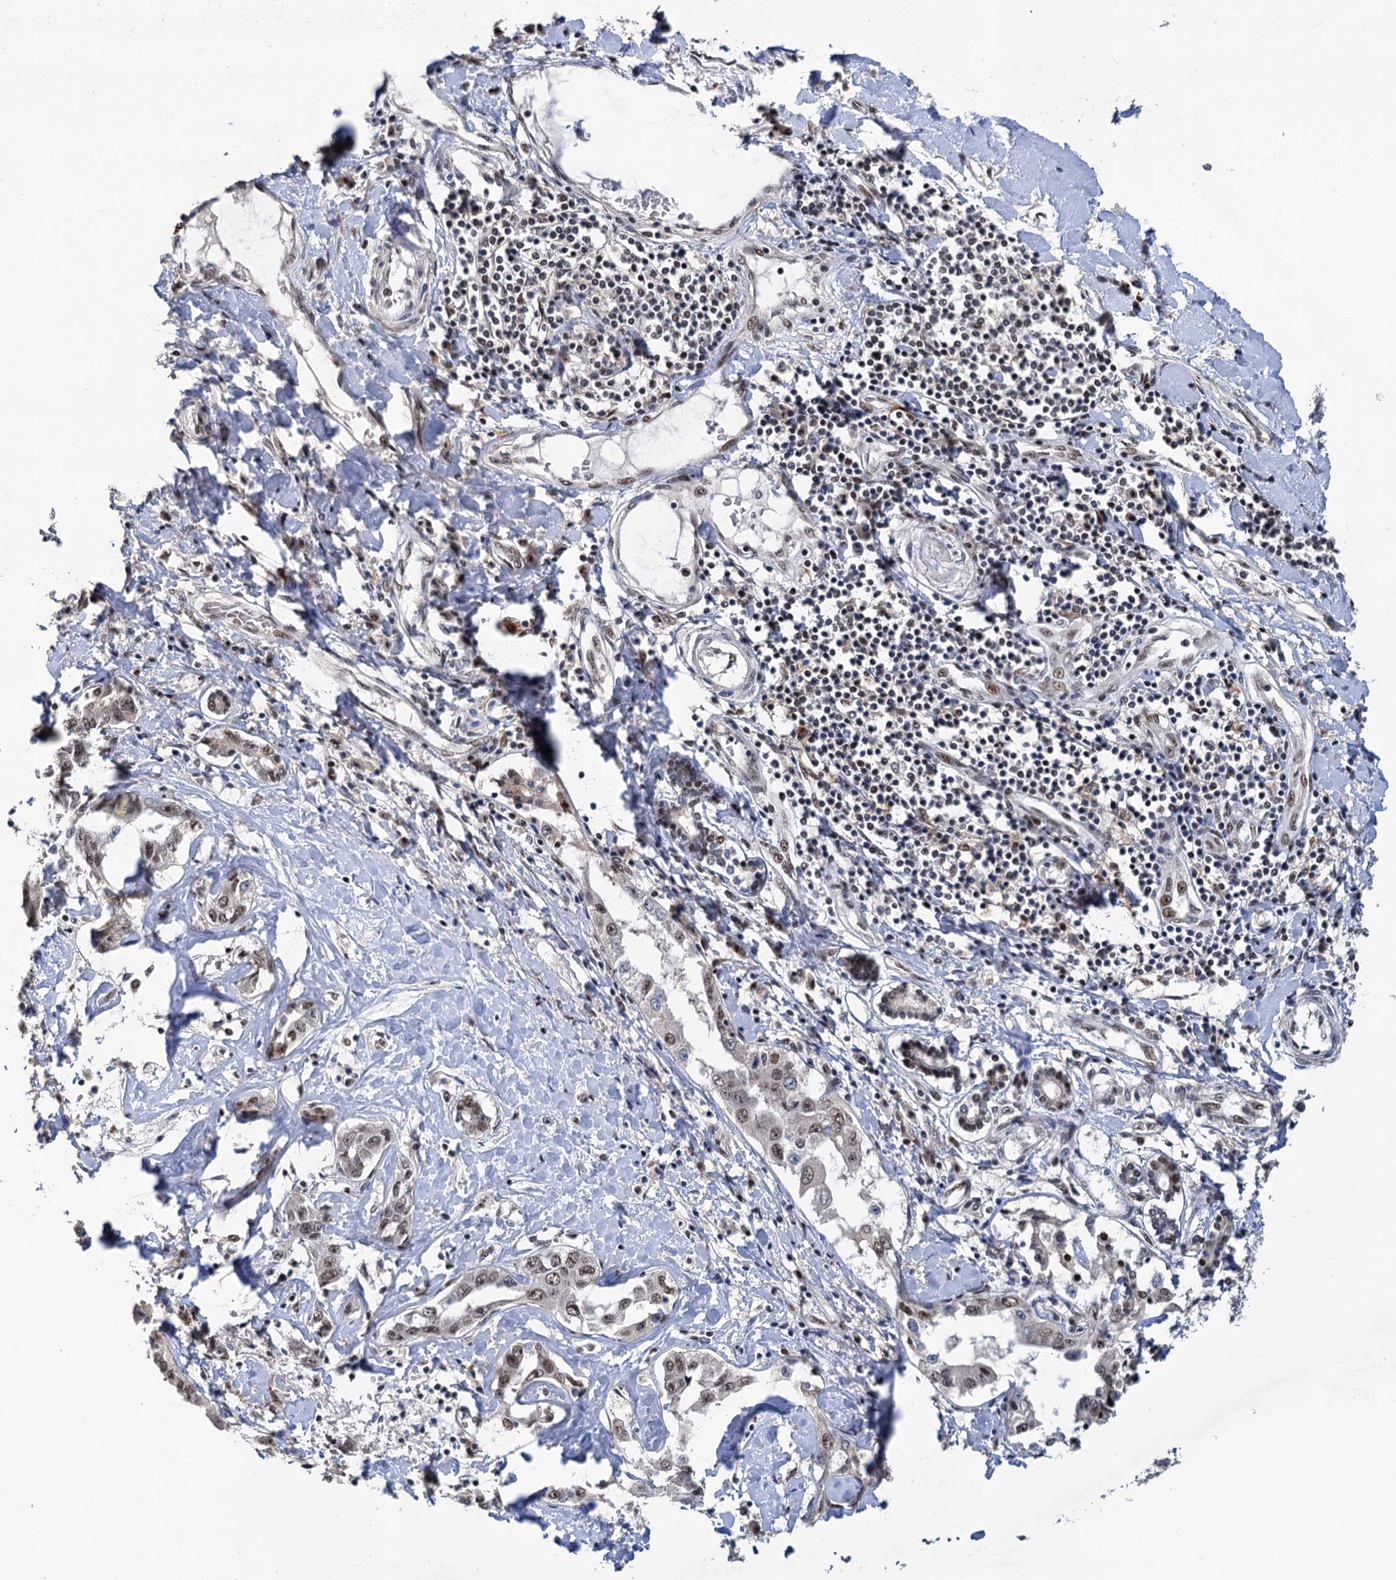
{"staining": {"intensity": "weak", "quantity": ">75%", "location": "nuclear"}, "tissue": "liver cancer", "cell_type": "Tumor cells", "image_type": "cancer", "snomed": [{"axis": "morphology", "description": "Cholangiocarcinoma"}, {"axis": "topography", "description": "Liver"}], "caption": "The histopathology image displays staining of liver cholangiocarcinoma, revealing weak nuclear protein expression (brown color) within tumor cells.", "gene": "PHF8", "patient": {"sex": "male", "age": 59}}